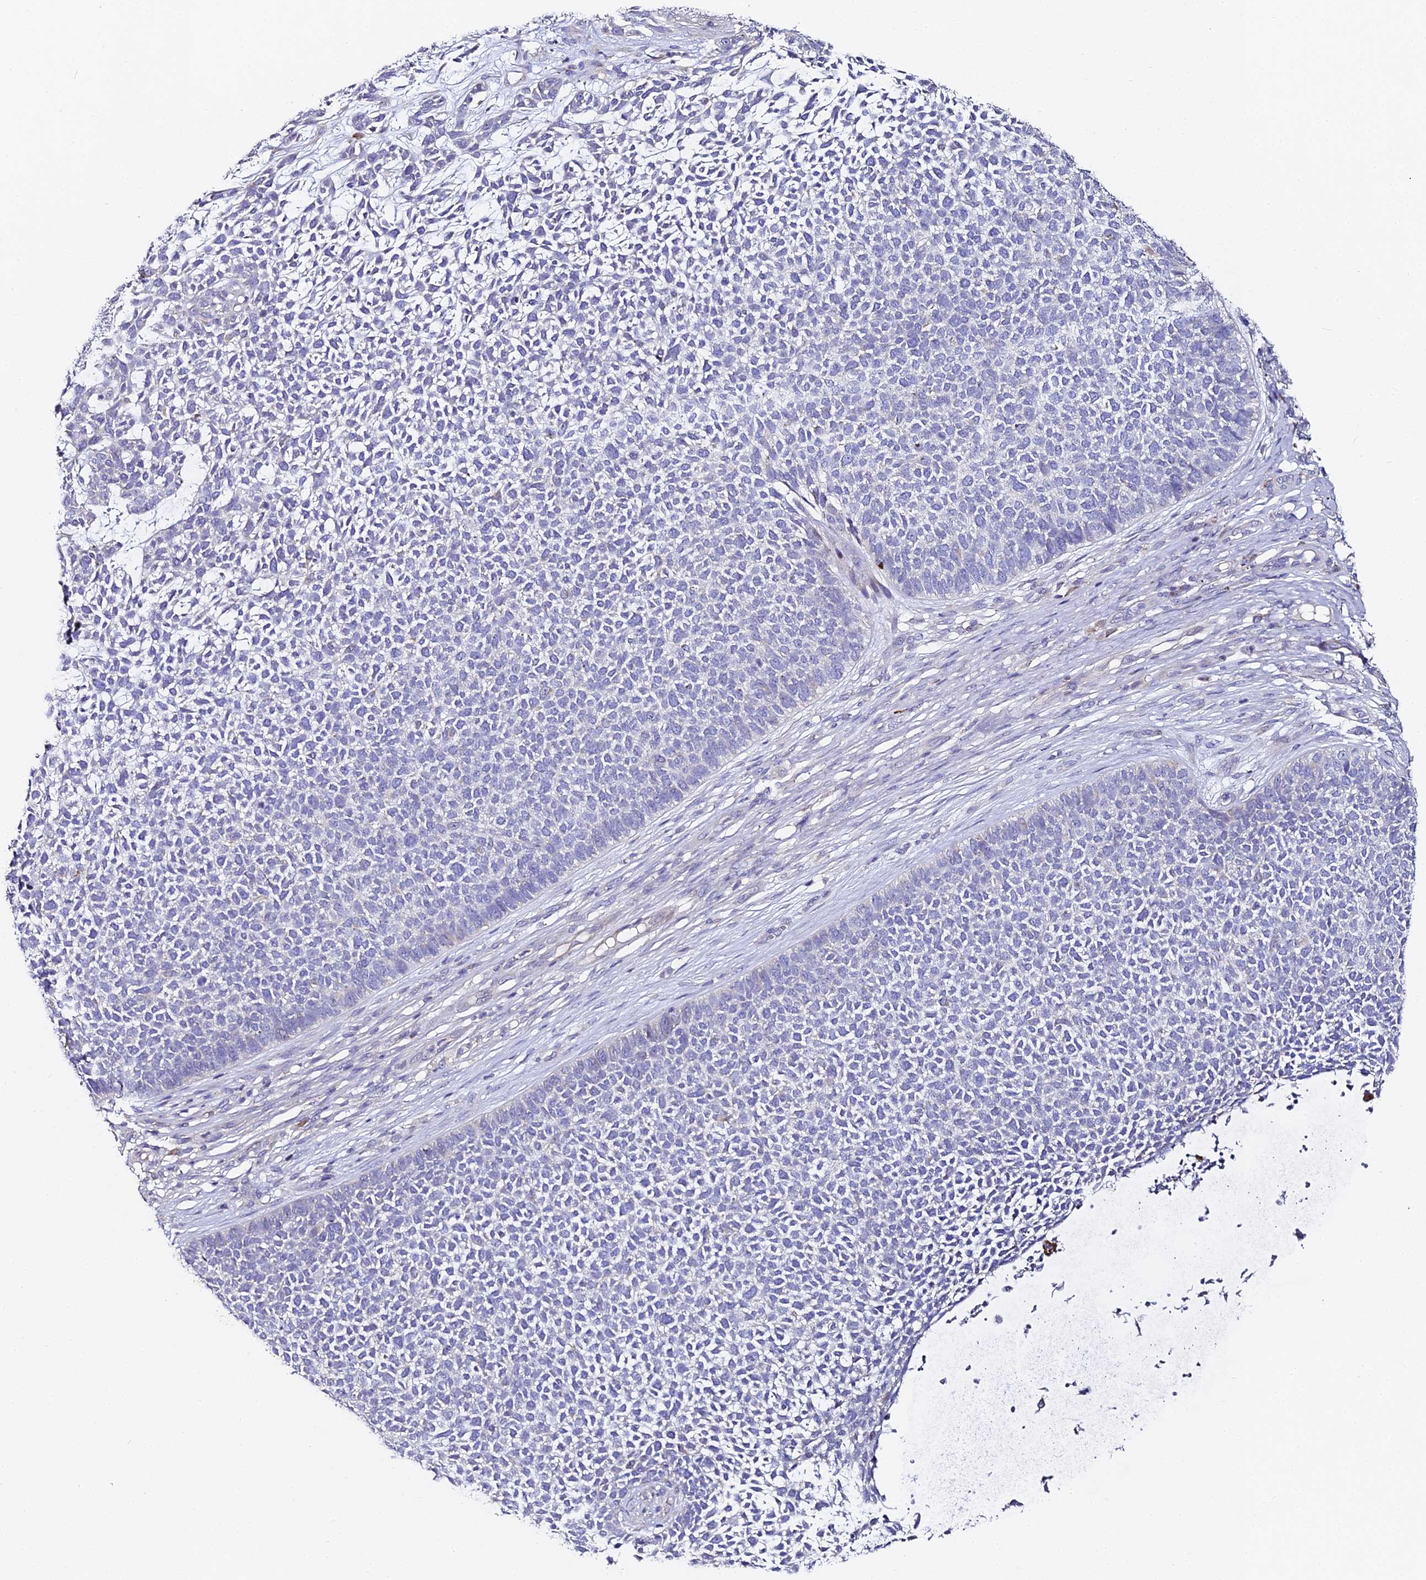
{"staining": {"intensity": "negative", "quantity": "none", "location": "none"}, "tissue": "skin cancer", "cell_type": "Tumor cells", "image_type": "cancer", "snomed": [{"axis": "morphology", "description": "Basal cell carcinoma"}, {"axis": "topography", "description": "Skin"}], "caption": "Tumor cells are negative for protein expression in human skin basal cell carcinoma.", "gene": "SERP1", "patient": {"sex": "female", "age": 84}}